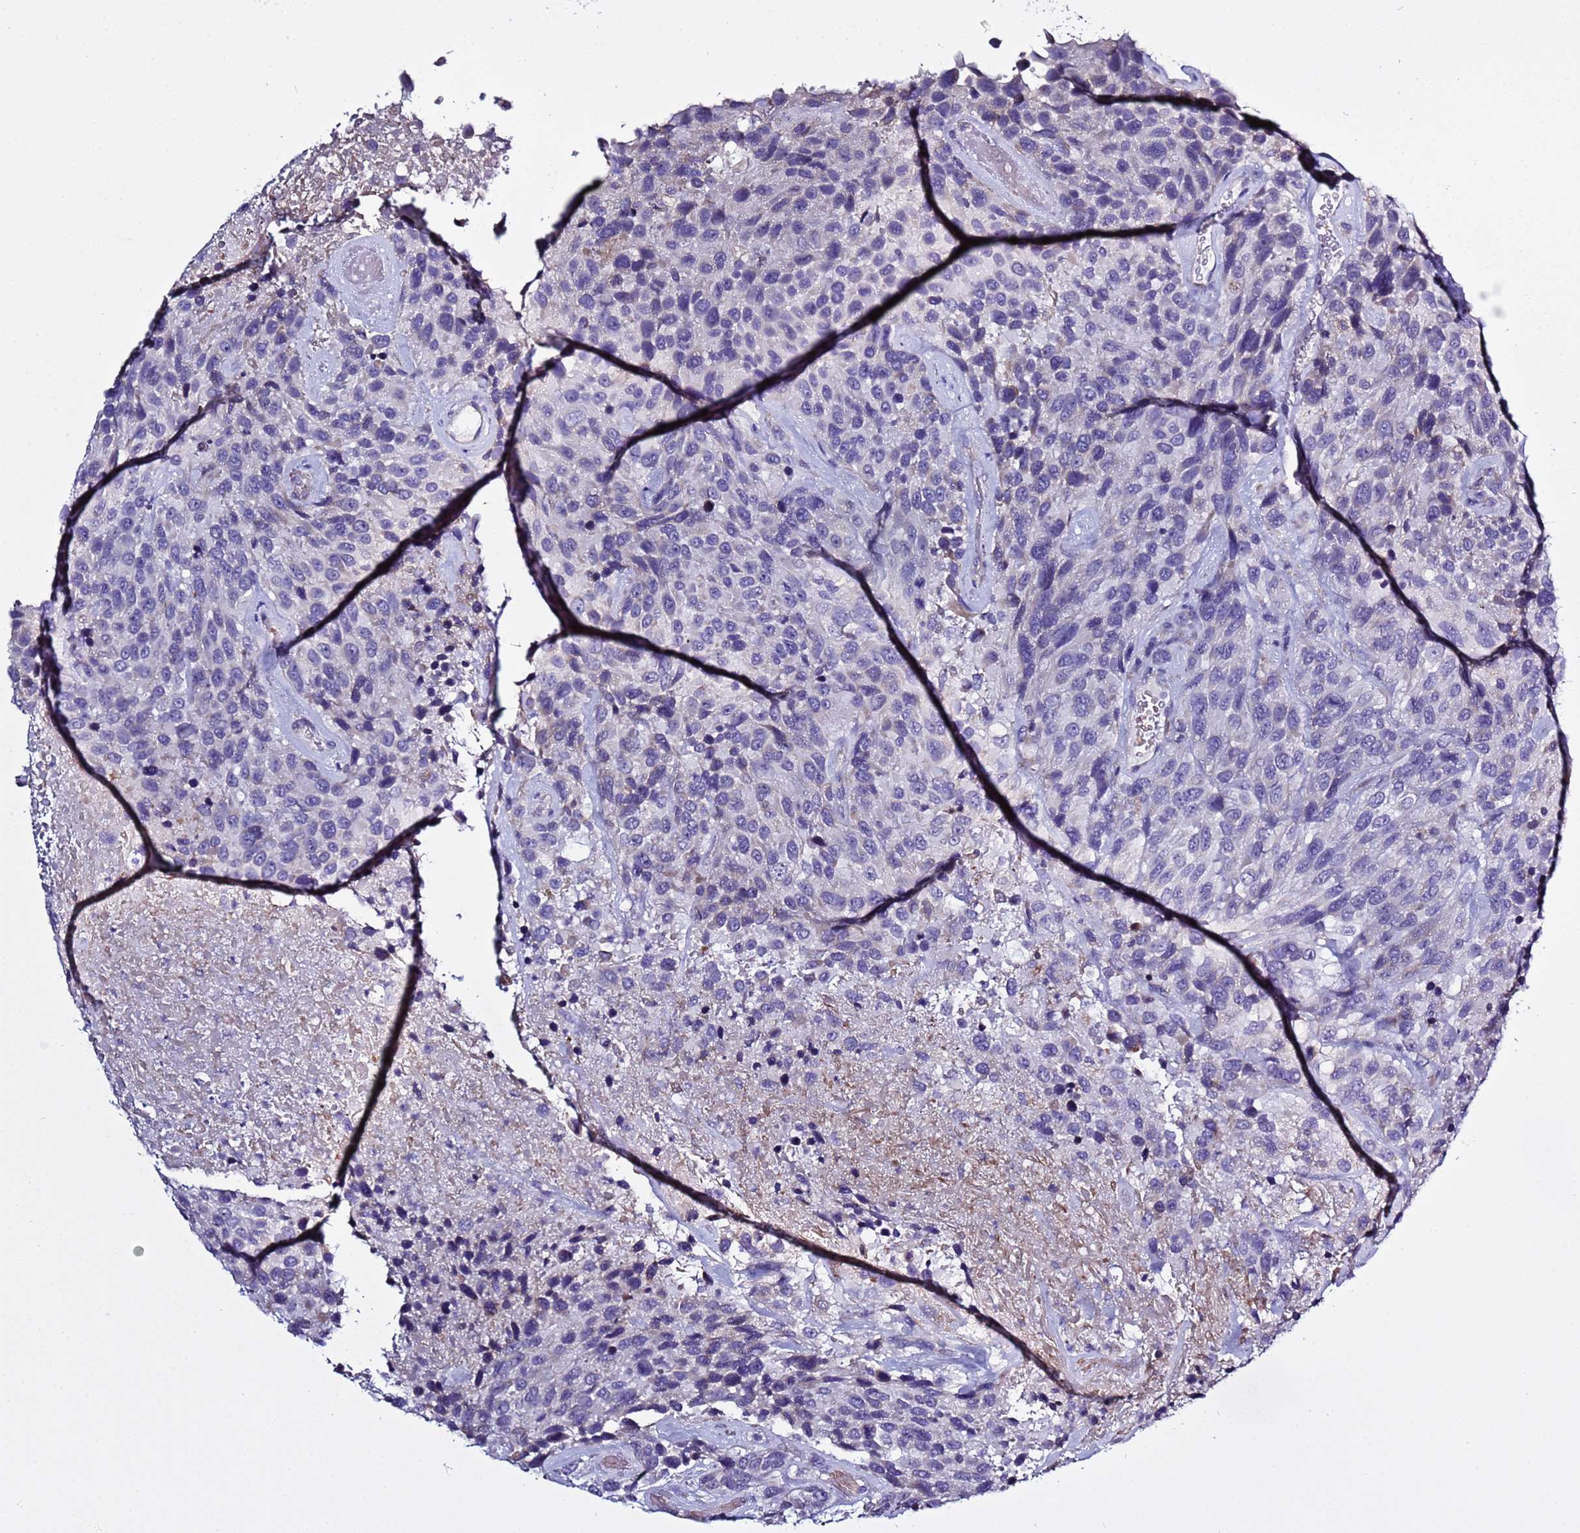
{"staining": {"intensity": "negative", "quantity": "none", "location": "none"}, "tissue": "urothelial cancer", "cell_type": "Tumor cells", "image_type": "cancer", "snomed": [{"axis": "morphology", "description": "Urothelial carcinoma, High grade"}, {"axis": "topography", "description": "Urinary bladder"}], "caption": "Tumor cells are negative for brown protein staining in urothelial cancer.", "gene": "ABHD17B", "patient": {"sex": "female", "age": 70}}